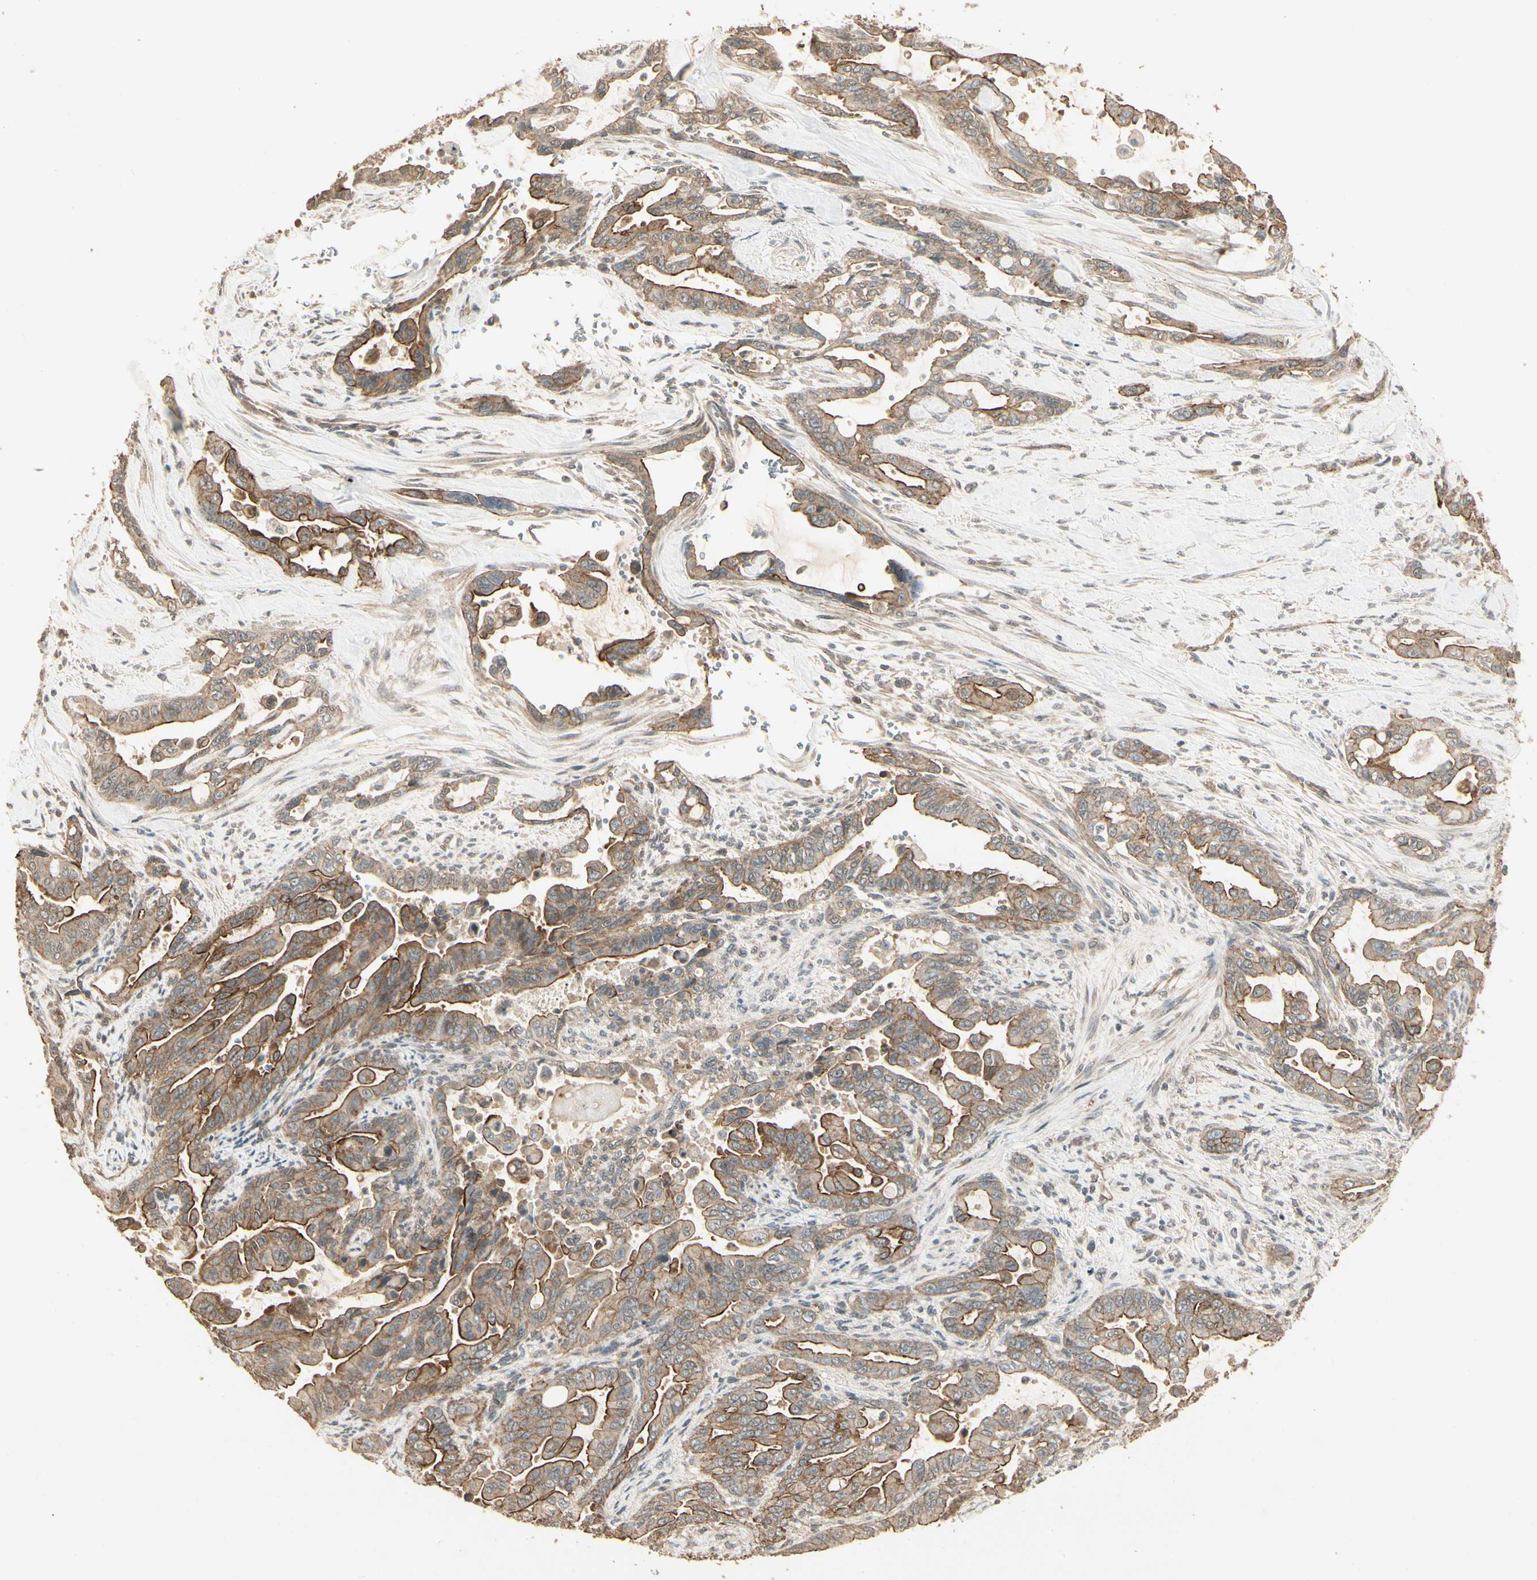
{"staining": {"intensity": "moderate", "quantity": ">75%", "location": "cytoplasmic/membranous"}, "tissue": "pancreatic cancer", "cell_type": "Tumor cells", "image_type": "cancer", "snomed": [{"axis": "morphology", "description": "Adenocarcinoma, NOS"}, {"axis": "topography", "description": "Pancreas"}], "caption": "Pancreatic cancer (adenocarcinoma) stained with a brown dye displays moderate cytoplasmic/membranous positive expression in about >75% of tumor cells.", "gene": "RNF180", "patient": {"sex": "male", "age": 70}}